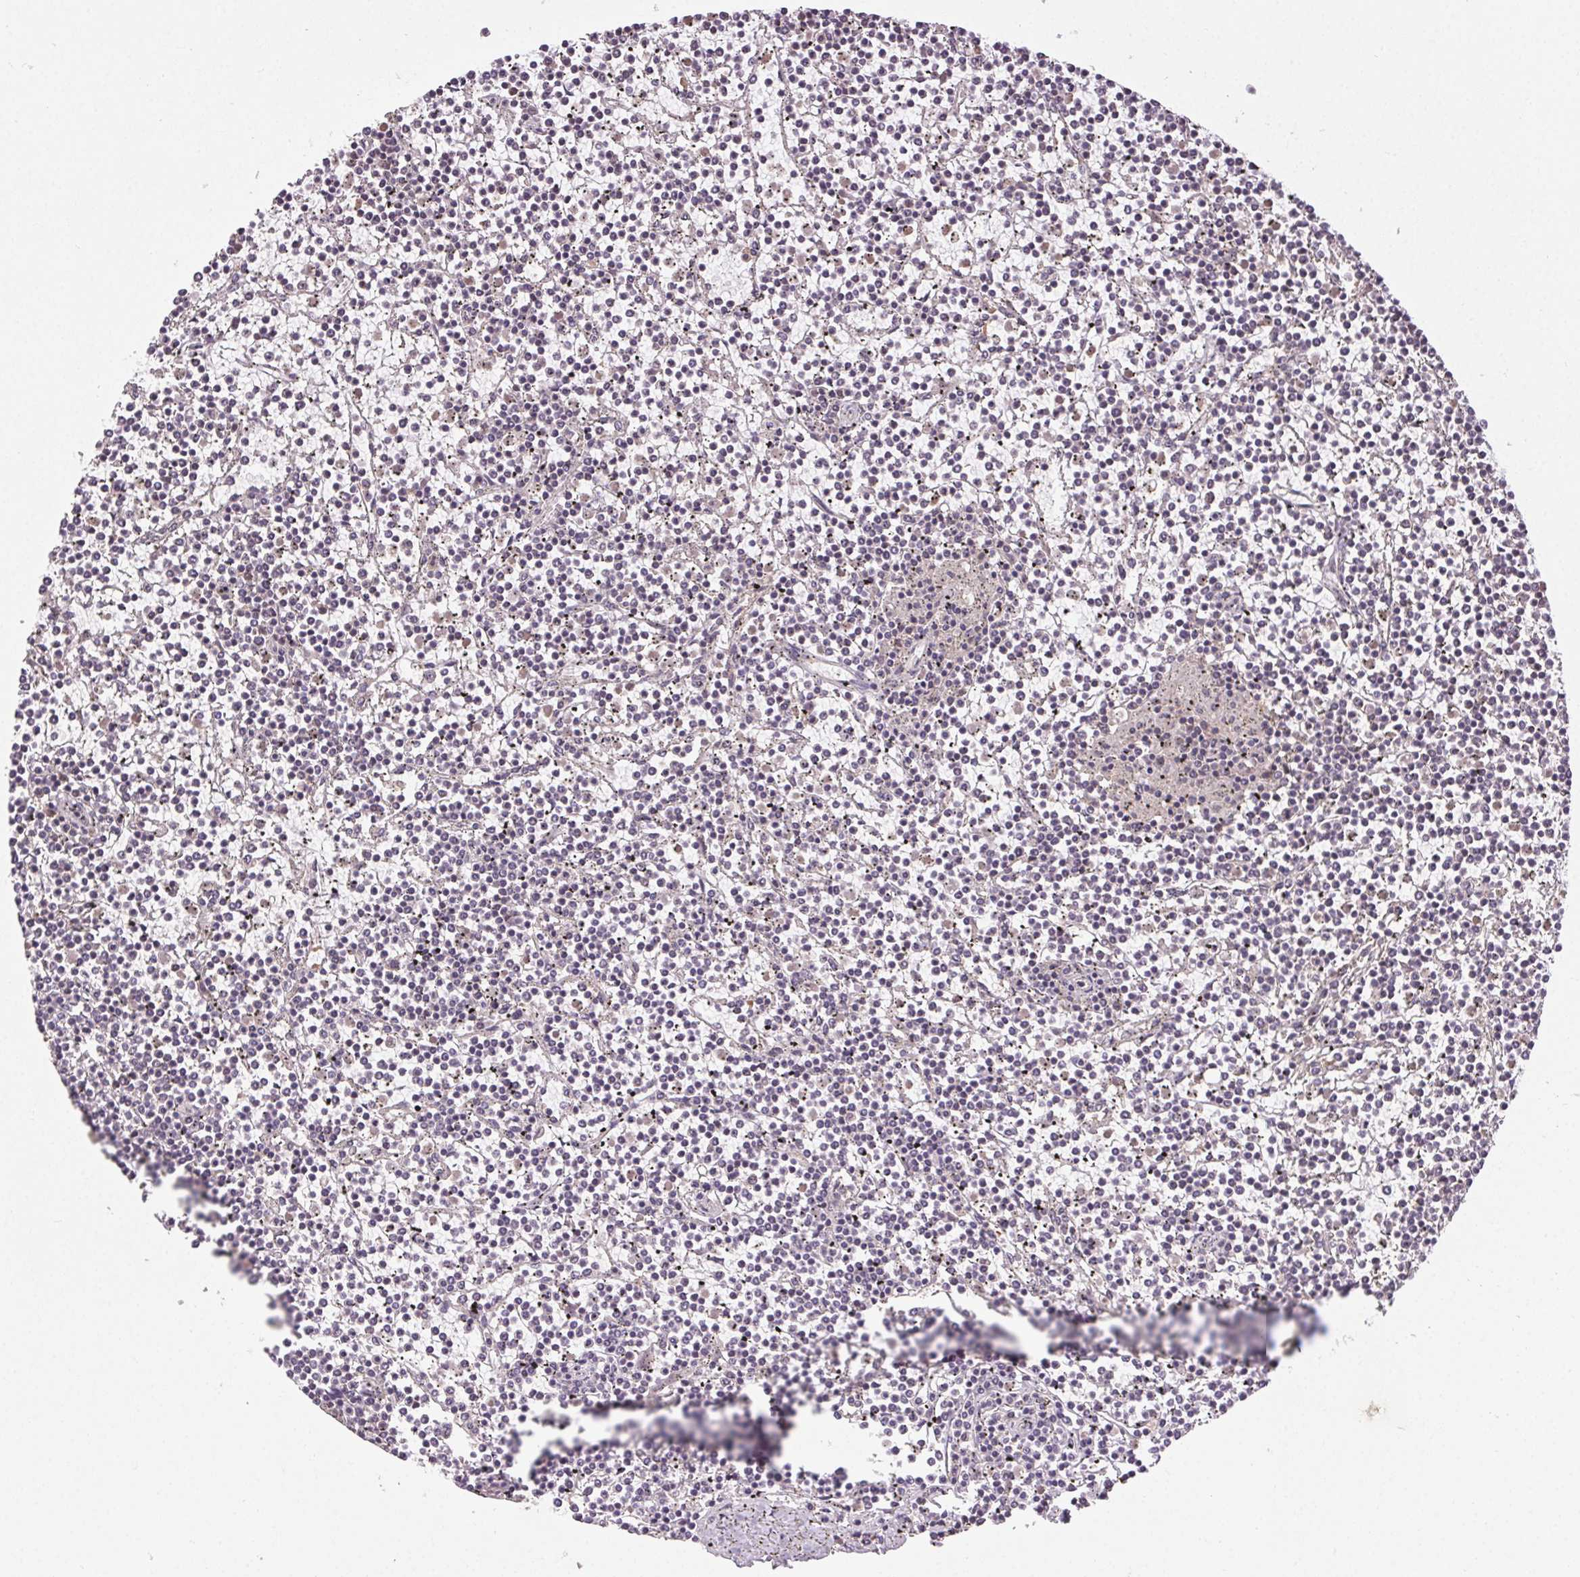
{"staining": {"intensity": "negative", "quantity": "none", "location": "none"}, "tissue": "lymphoma", "cell_type": "Tumor cells", "image_type": "cancer", "snomed": [{"axis": "morphology", "description": "Malignant lymphoma, non-Hodgkin's type, Low grade"}, {"axis": "topography", "description": "Spleen"}], "caption": "A photomicrograph of human low-grade malignant lymphoma, non-Hodgkin's type is negative for staining in tumor cells.", "gene": "ATP1B3", "patient": {"sex": "female", "age": 19}}